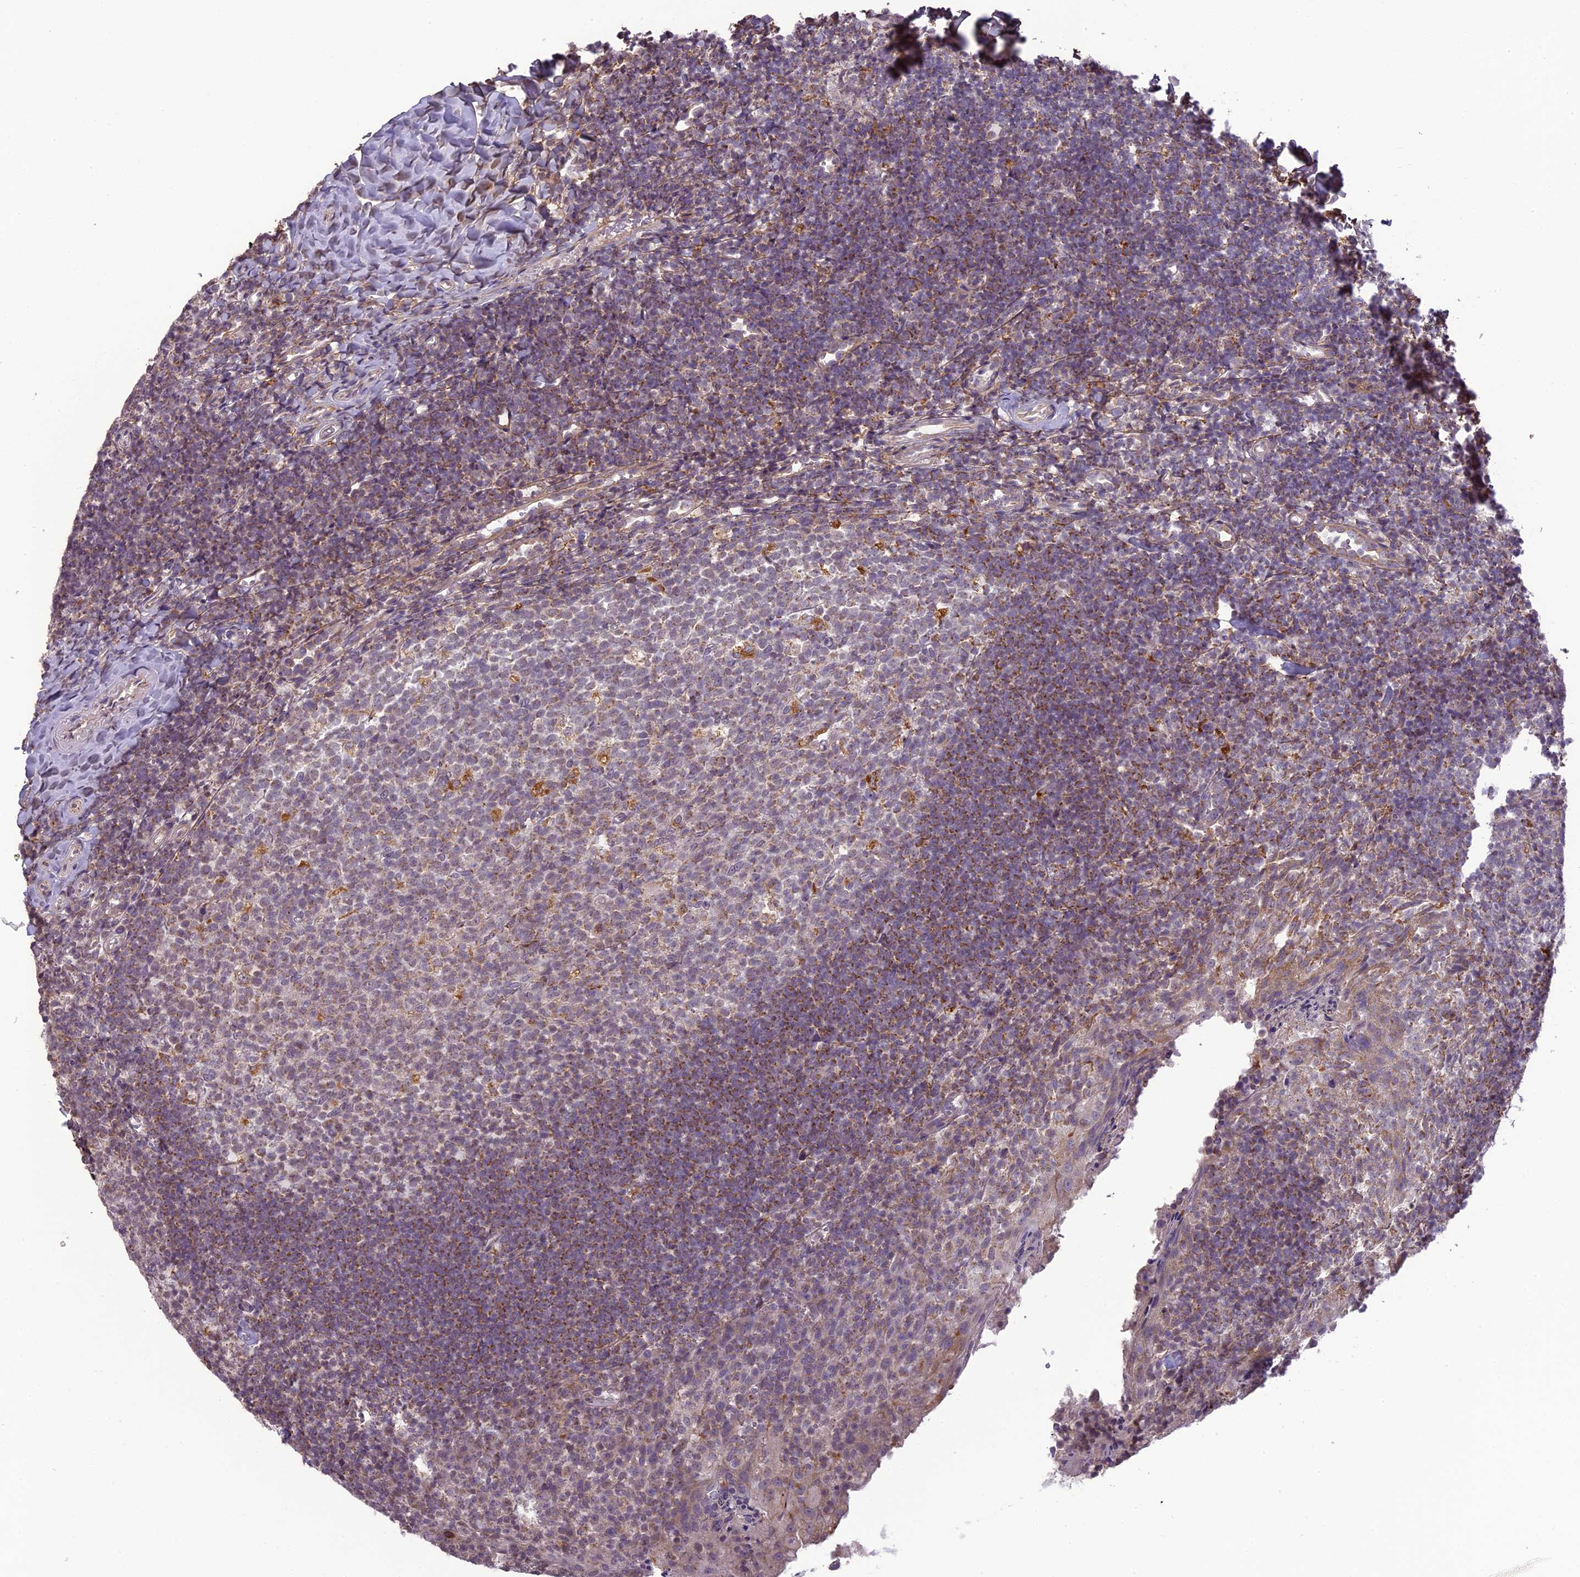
{"staining": {"intensity": "weak", "quantity": "<25%", "location": "cytoplasmic/membranous,nuclear"}, "tissue": "tonsil", "cell_type": "Germinal center cells", "image_type": "normal", "snomed": [{"axis": "morphology", "description": "Normal tissue, NOS"}, {"axis": "topography", "description": "Tonsil"}], "caption": "IHC histopathology image of unremarkable tonsil: human tonsil stained with DAB demonstrates no significant protein staining in germinal center cells.", "gene": "ERG28", "patient": {"sex": "female", "age": 10}}